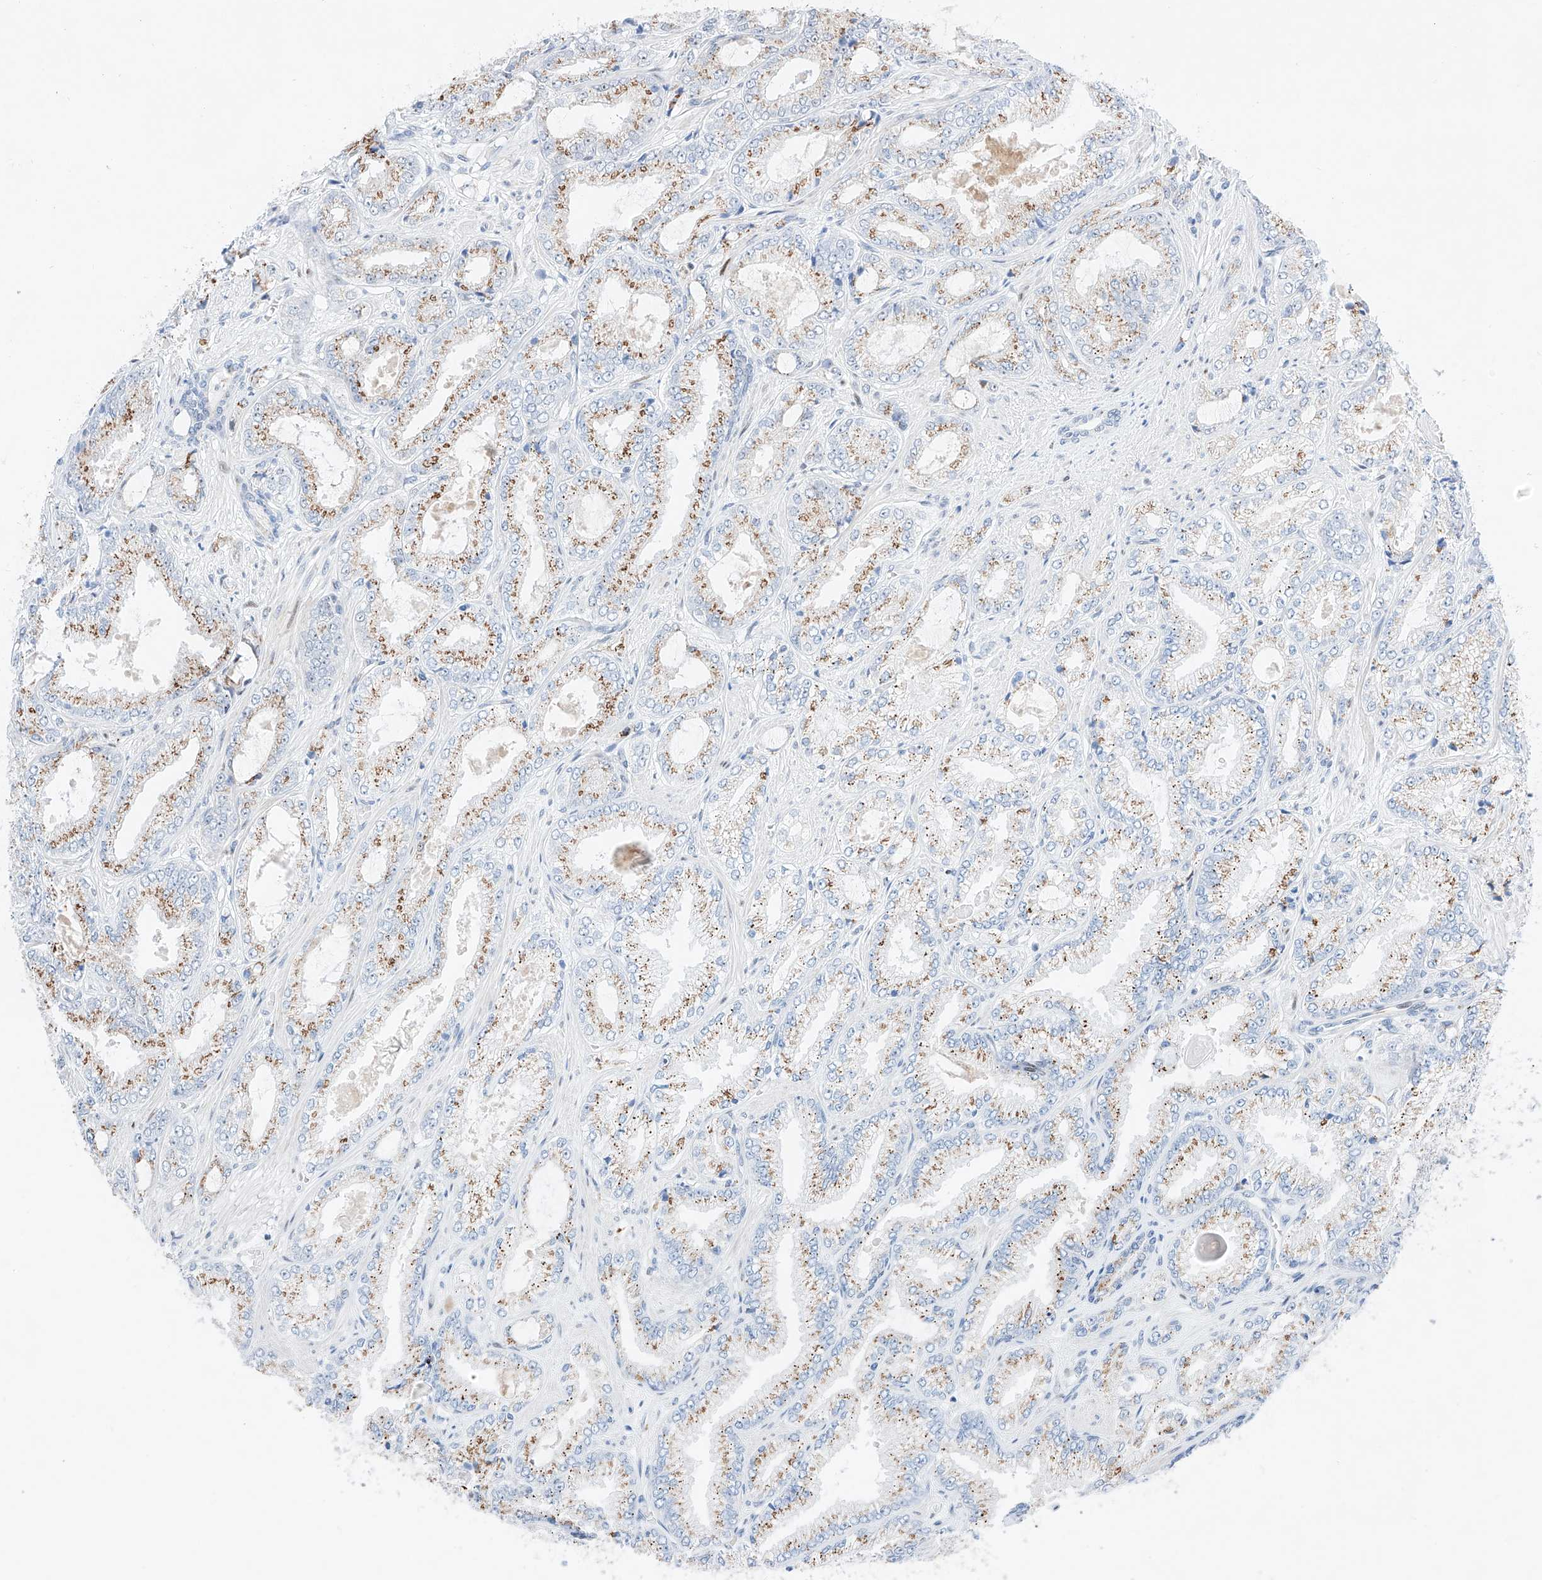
{"staining": {"intensity": "moderate", "quantity": ">75%", "location": "cytoplasmic/membranous"}, "tissue": "prostate cancer", "cell_type": "Tumor cells", "image_type": "cancer", "snomed": [{"axis": "morphology", "description": "Adenocarcinoma, High grade"}, {"axis": "topography", "description": "Prostate"}], "caption": "IHC (DAB (3,3'-diaminobenzidine)) staining of human prostate cancer demonstrates moderate cytoplasmic/membranous protein expression in about >75% of tumor cells. Nuclei are stained in blue.", "gene": "NT5C3B", "patient": {"sex": "male", "age": 71}}